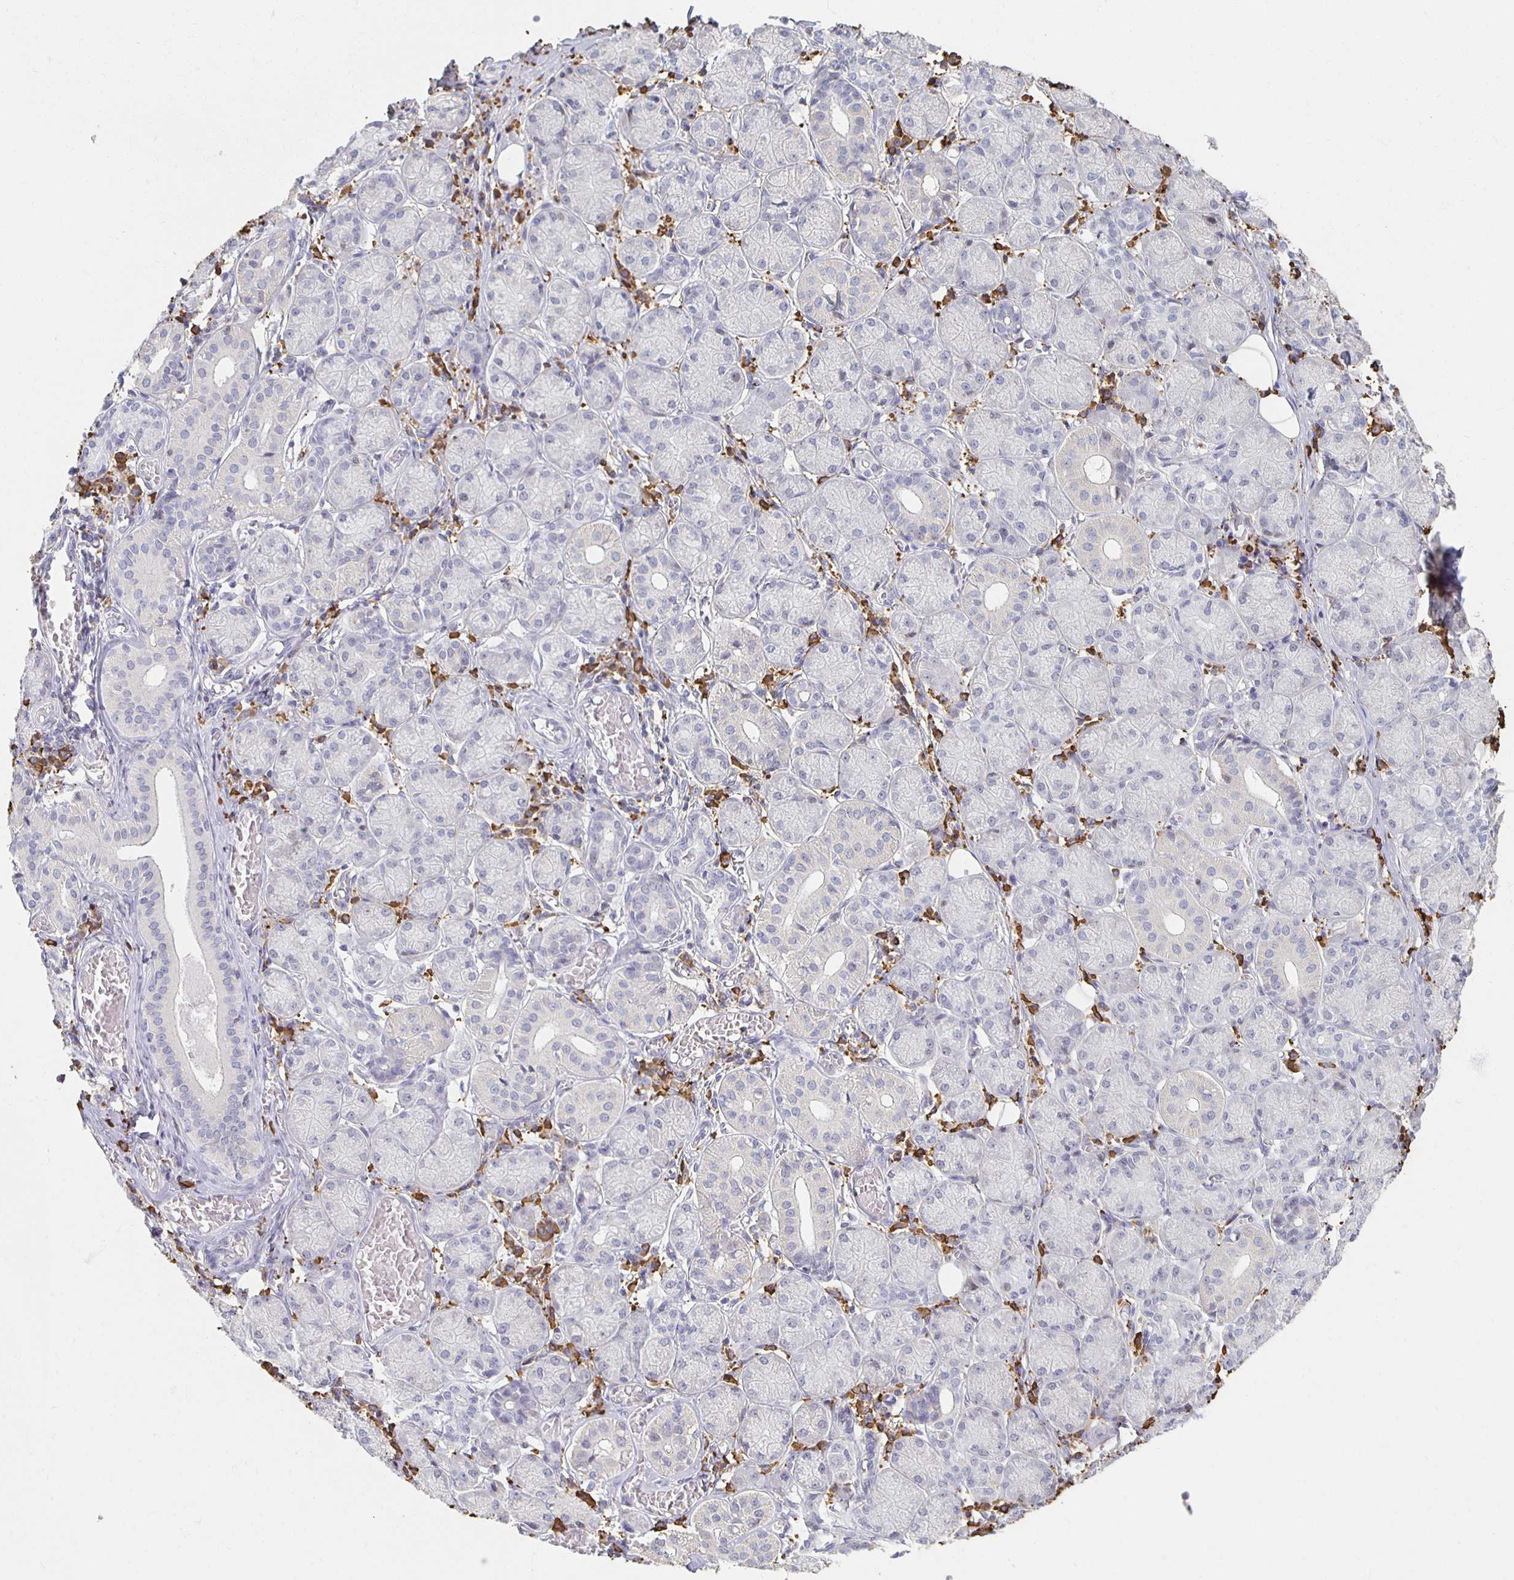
{"staining": {"intensity": "negative", "quantity": "none", "location": "none"}, "tissue": "salivary gland", "cell_type": "Glandular cells", "image_type": "normal", "snomed": [{"axis": "morphology", "description": "Normal tissue, NOS"}, {"axis": "topography", "description": "Salivary gland"}], "caption": "Protein analysis of benign salivary gland displays no significant positivity in glandular cells. (Brightfield microscopy of DAB immunohistochemistry at high magnification).", "gene": "ZNF692", "patient": {"sex": "female", "age": 24}}